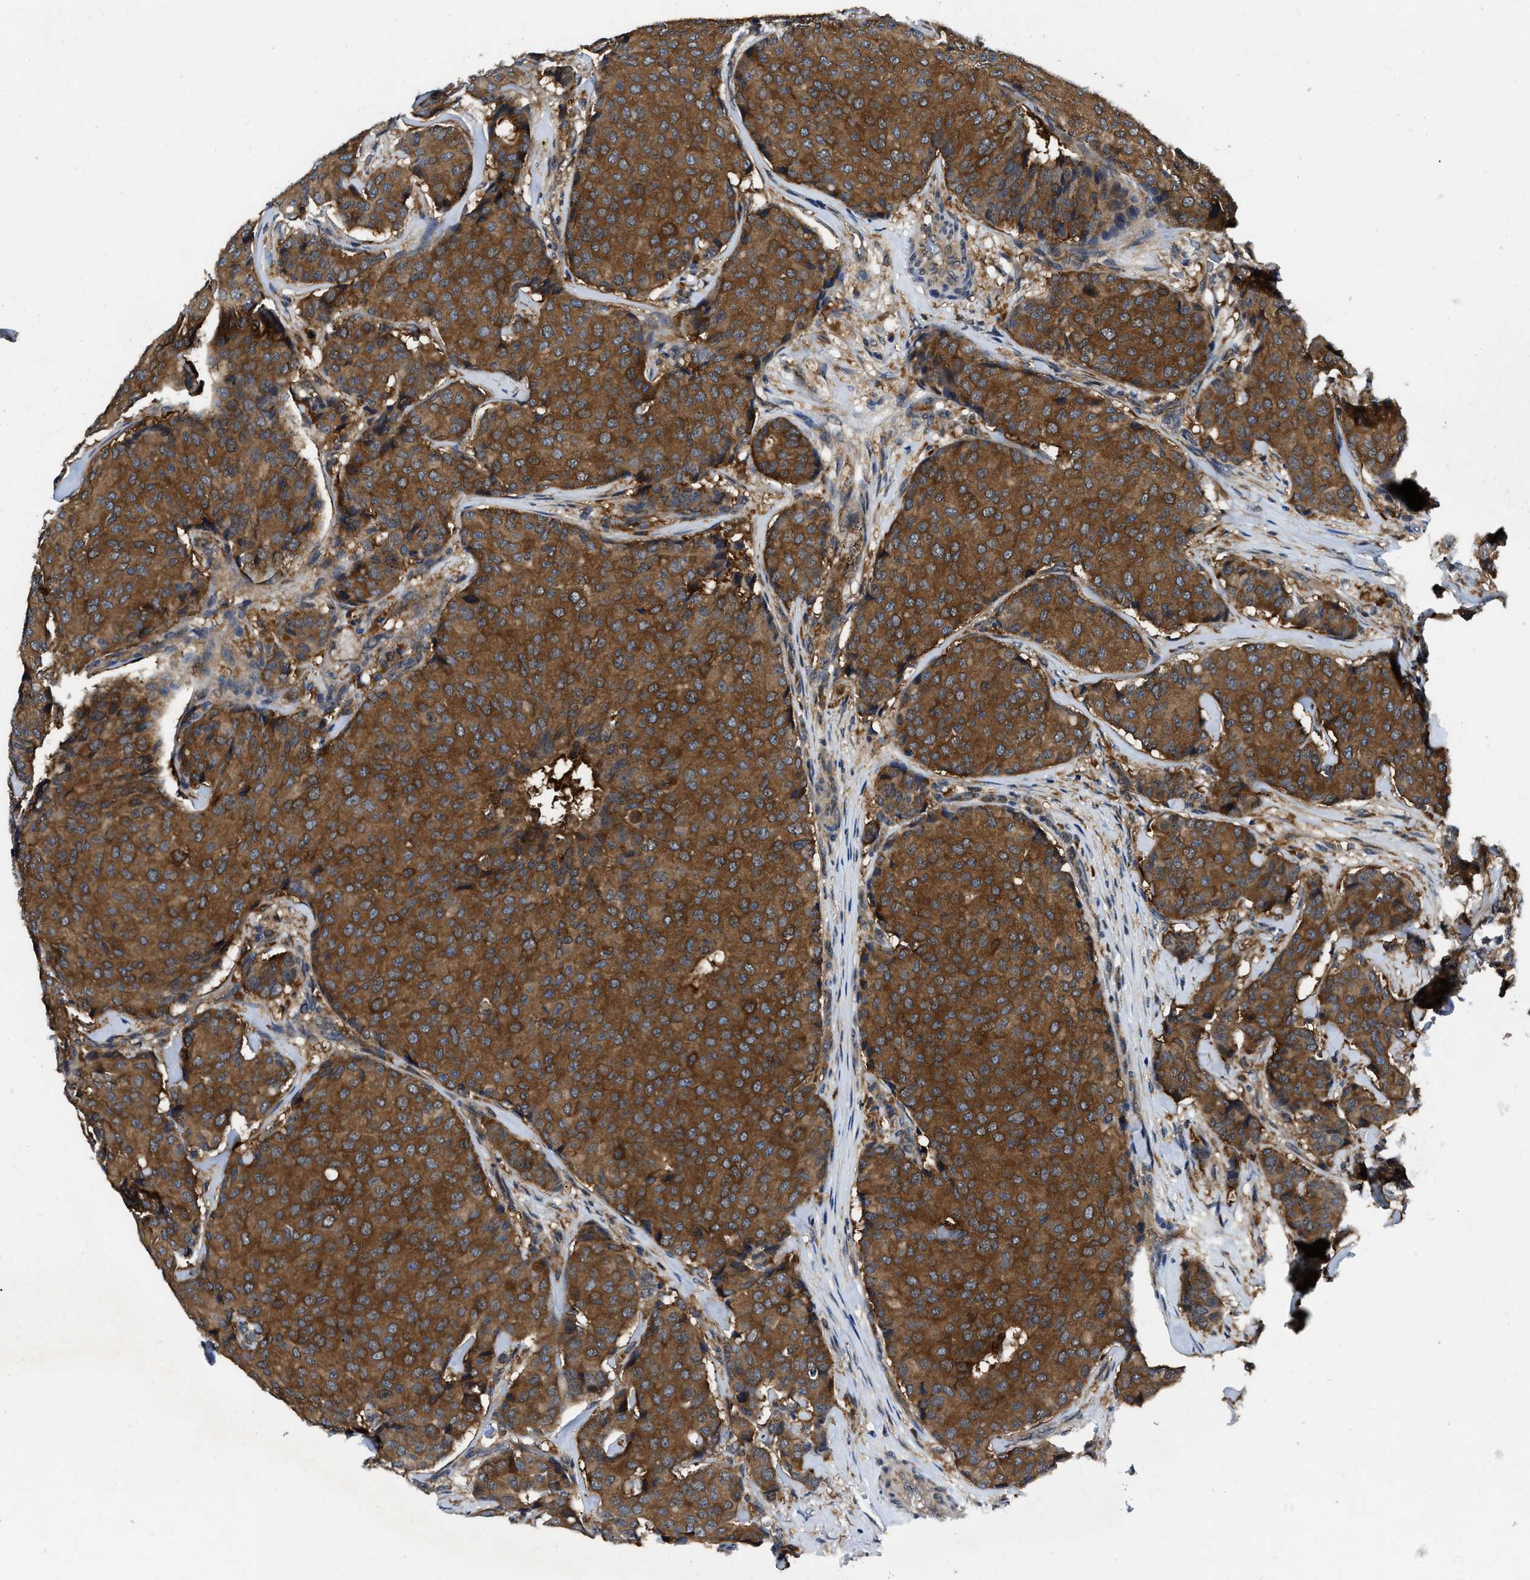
{"staining": {"intensity": "strong", "quantity": ">75%", "location": "cytoplasmic/membranous"}, "tissue": "breast cancer", "cell_type": "Tumor cells", "image_type": "cancer", "snomed": [{"axis": "morphology", "description": "Duct carcinoma"}, {"axis": "topography", "description": "Breast"}], "caption": "Protein staining of breast cancer (infiltrating ductal carcinoma) tissue displays strong cytoplasmic/membranous expression in approximately >75% of tumor cells.", "gene": "GET4", "patient": {"sex": "female", "age": 75}}